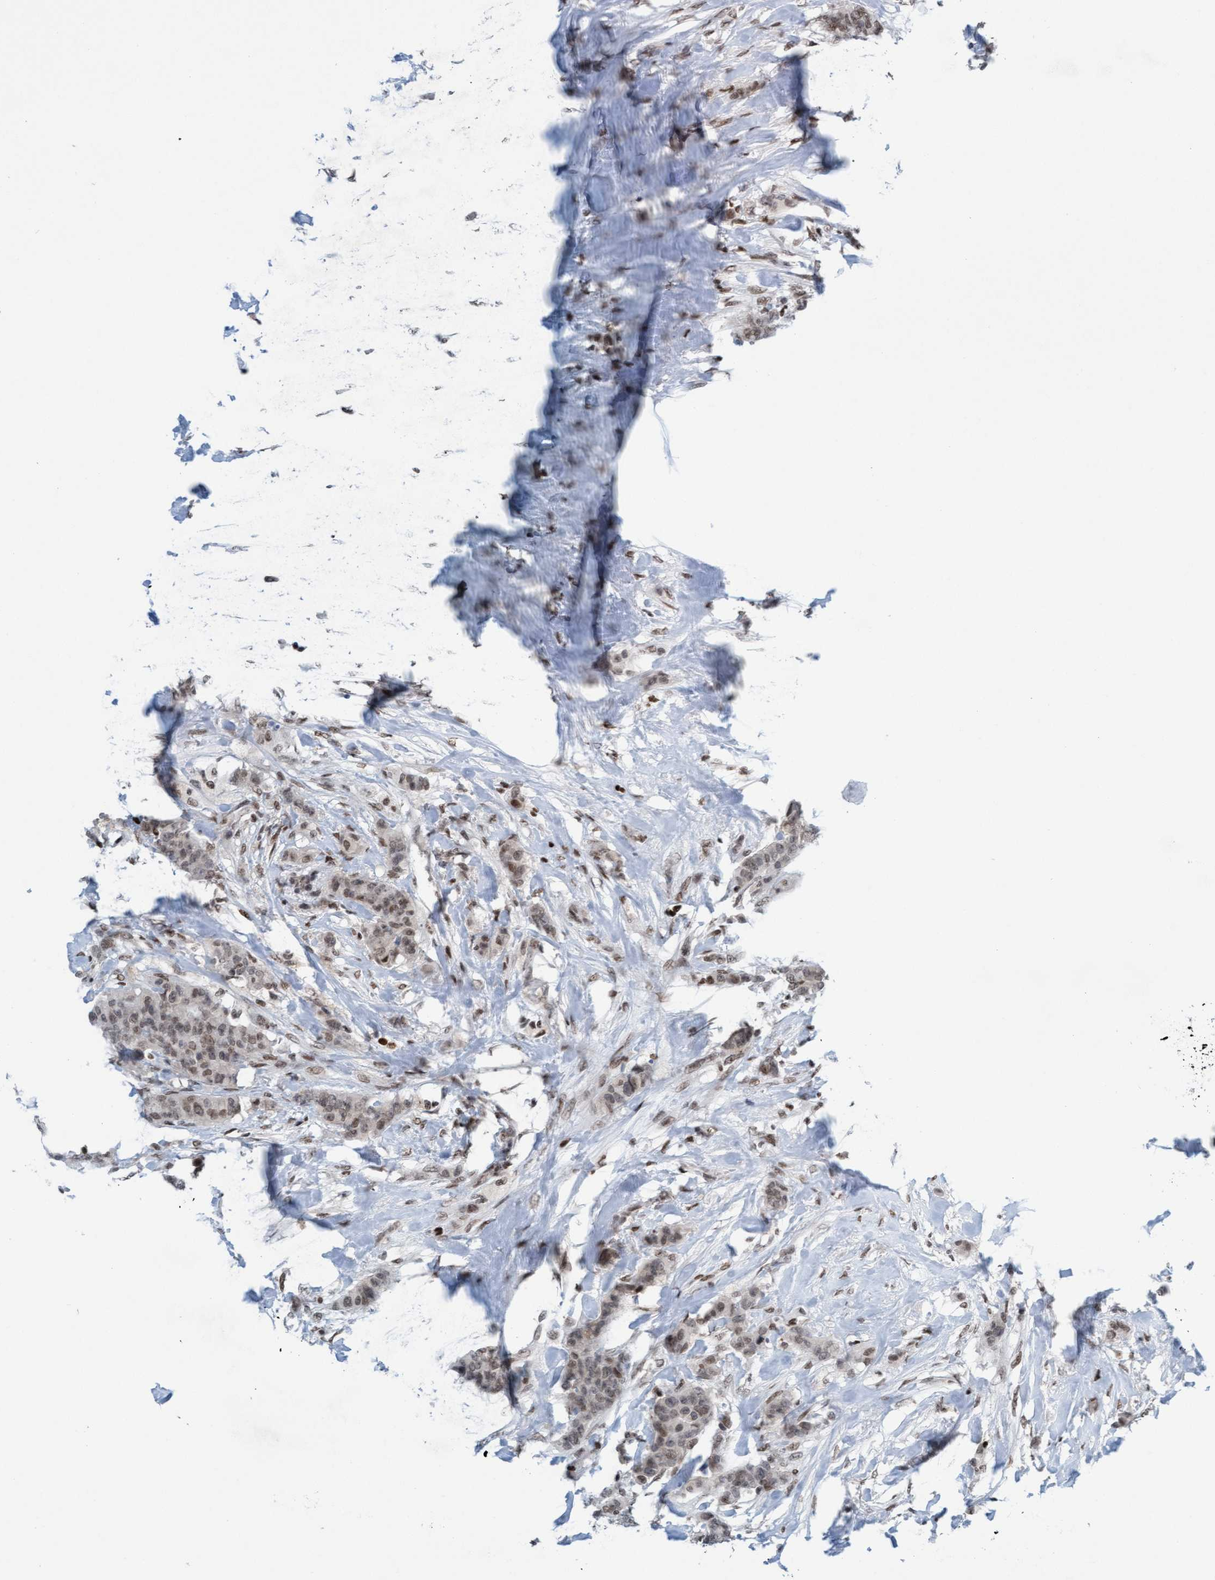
{"staining": {"intensity": "weak", "quantity": ">75%", "location": "nuclear"}, "tissue": "breast cancer", "cell_type": "Tumor cells", "image_type": "cancer", "snomed": [{"axis": "morphology", "description": "Normal tissue, NOS"}, {"axis": "morphology", "description": "Duct carcinoma"}, {"axis": "topography", "description": "Breast"}], "caption": "This histopathology image shows infiltrating ductal carcinoma (breast) stained with immunohistochemistry (IHC) to label a protein in brown. The nuclear of tumor cells show weak positivity for the protein. Nuclei are counter-stained blue.", "gene": "GLRX2", "patient": {"sex": "female", "age": 40}}